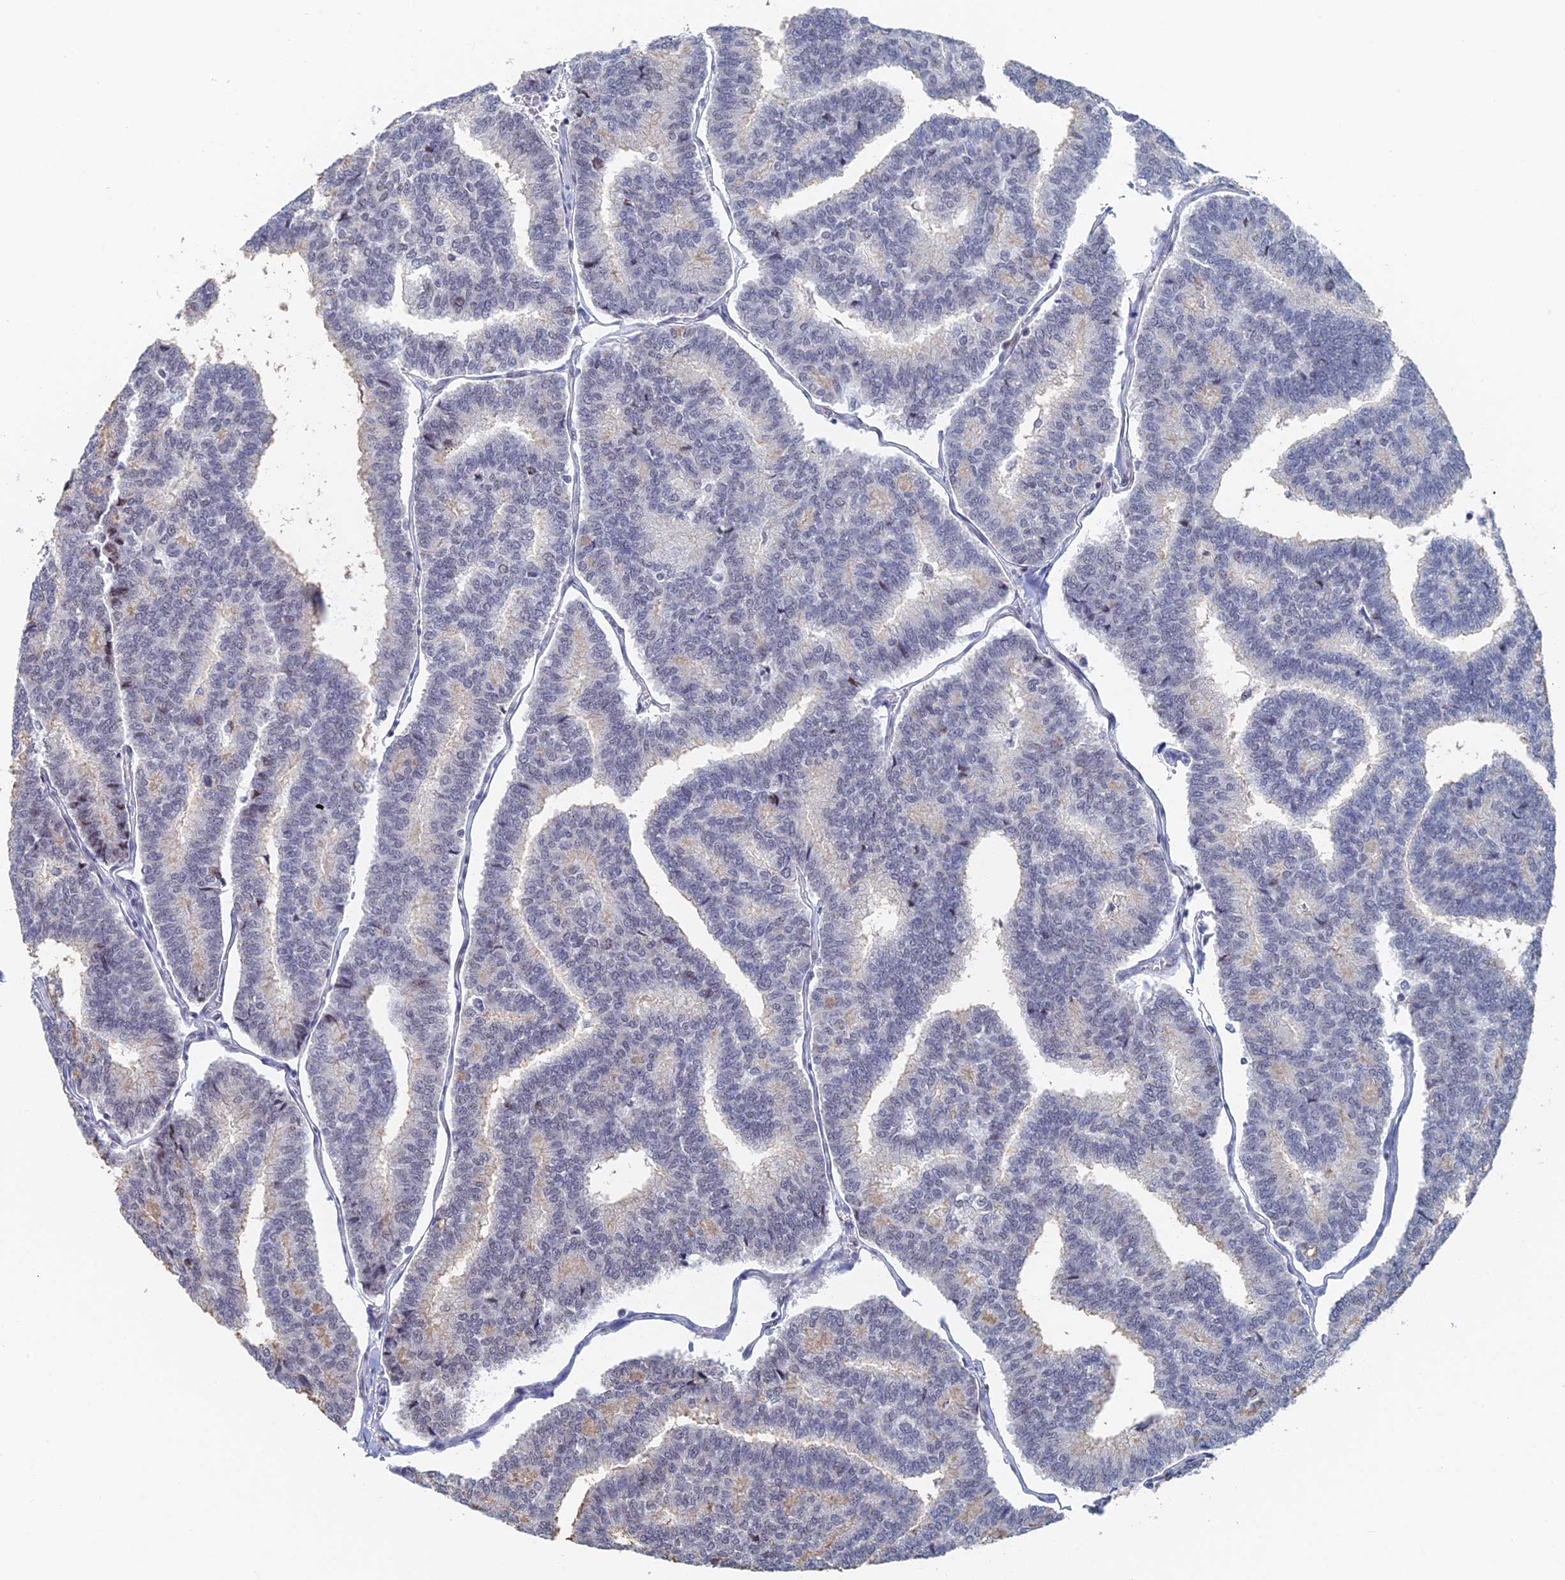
{"staining": {"intensity": "negative", "quantity": "none", "location": "none"}, "tissue": "thyroid cancer", "cell_type": "Tumor cells", "image_type": "cancer", "snomed": [{"axis": "morphology", "description": "Papillary adenocarcinoma, NOS"}, {"axis": "topography", "description": "Thyroid gland"}], "caption": "Protein analysis of thyroid papillary adenocarcinoma demonstrates no significant expression in tumor cells.", "gene": "GMNC", "patient": {"sex": "female", "age": 35}}